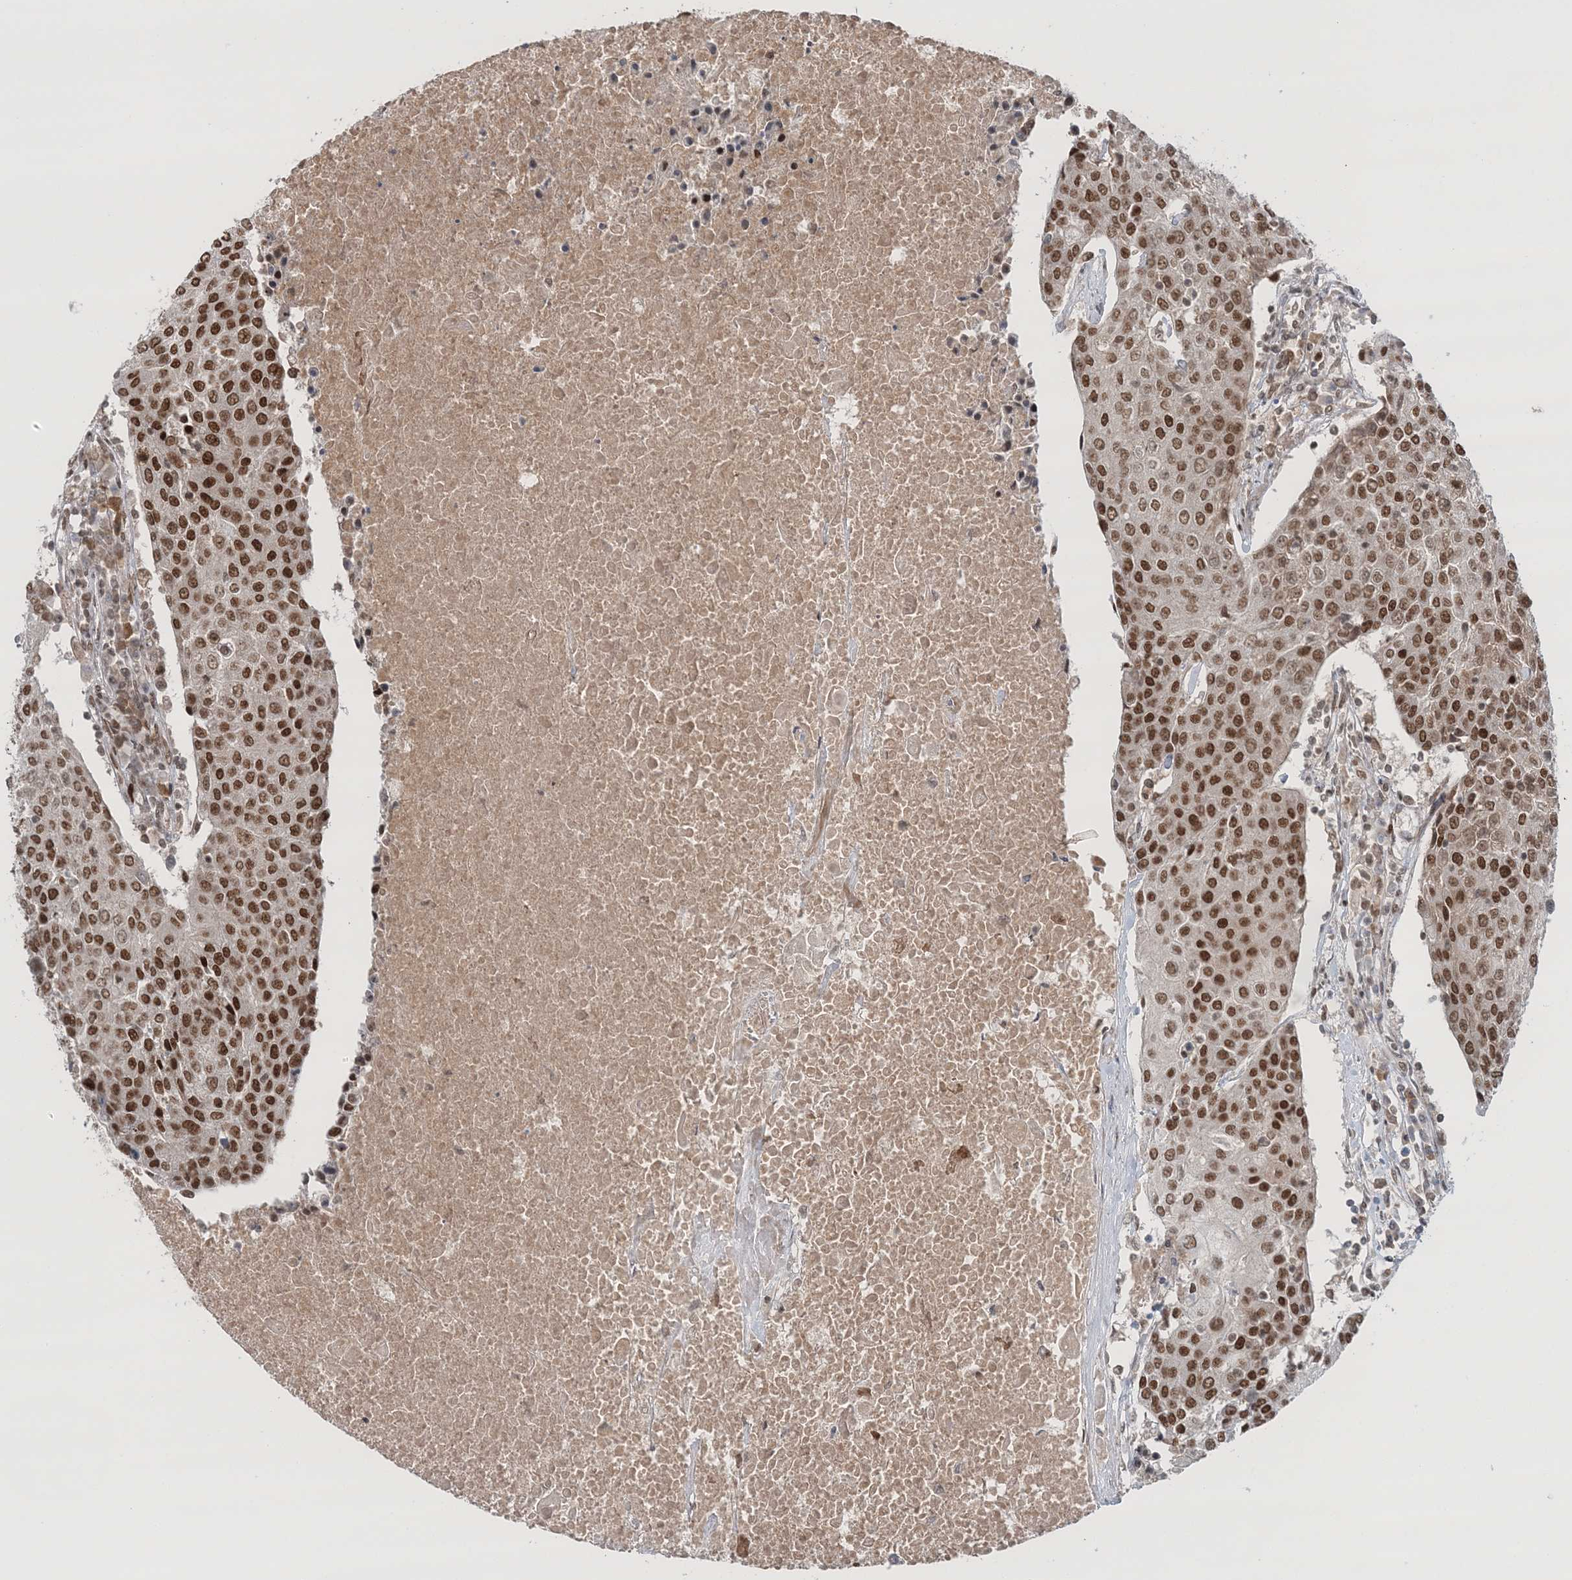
{"staining": {"intensity": "strong", "quantity": ">75%", "location": "nuclear"}, "tissue": "urothelial cancer", "cell_type": "Tumor cells", "image_type": "cancer", "snomed": [{"axis": "morphology", "description": "Urothelial carcinoma, High grade"}, {"axis": "topography", "description": "Urinary bladder"}], "caption": "Immunohistochemistry image of neoplastic tissue: human high-grade urothelial carcinoma stained using immunohistochemistry demonstrates high levels of strong protein expression localized specifically in the nuclear of tumor cells, appearing as a nuclear brown color.", "gene": "NOA1", "patient": {"sex": "female", "age": 85}}